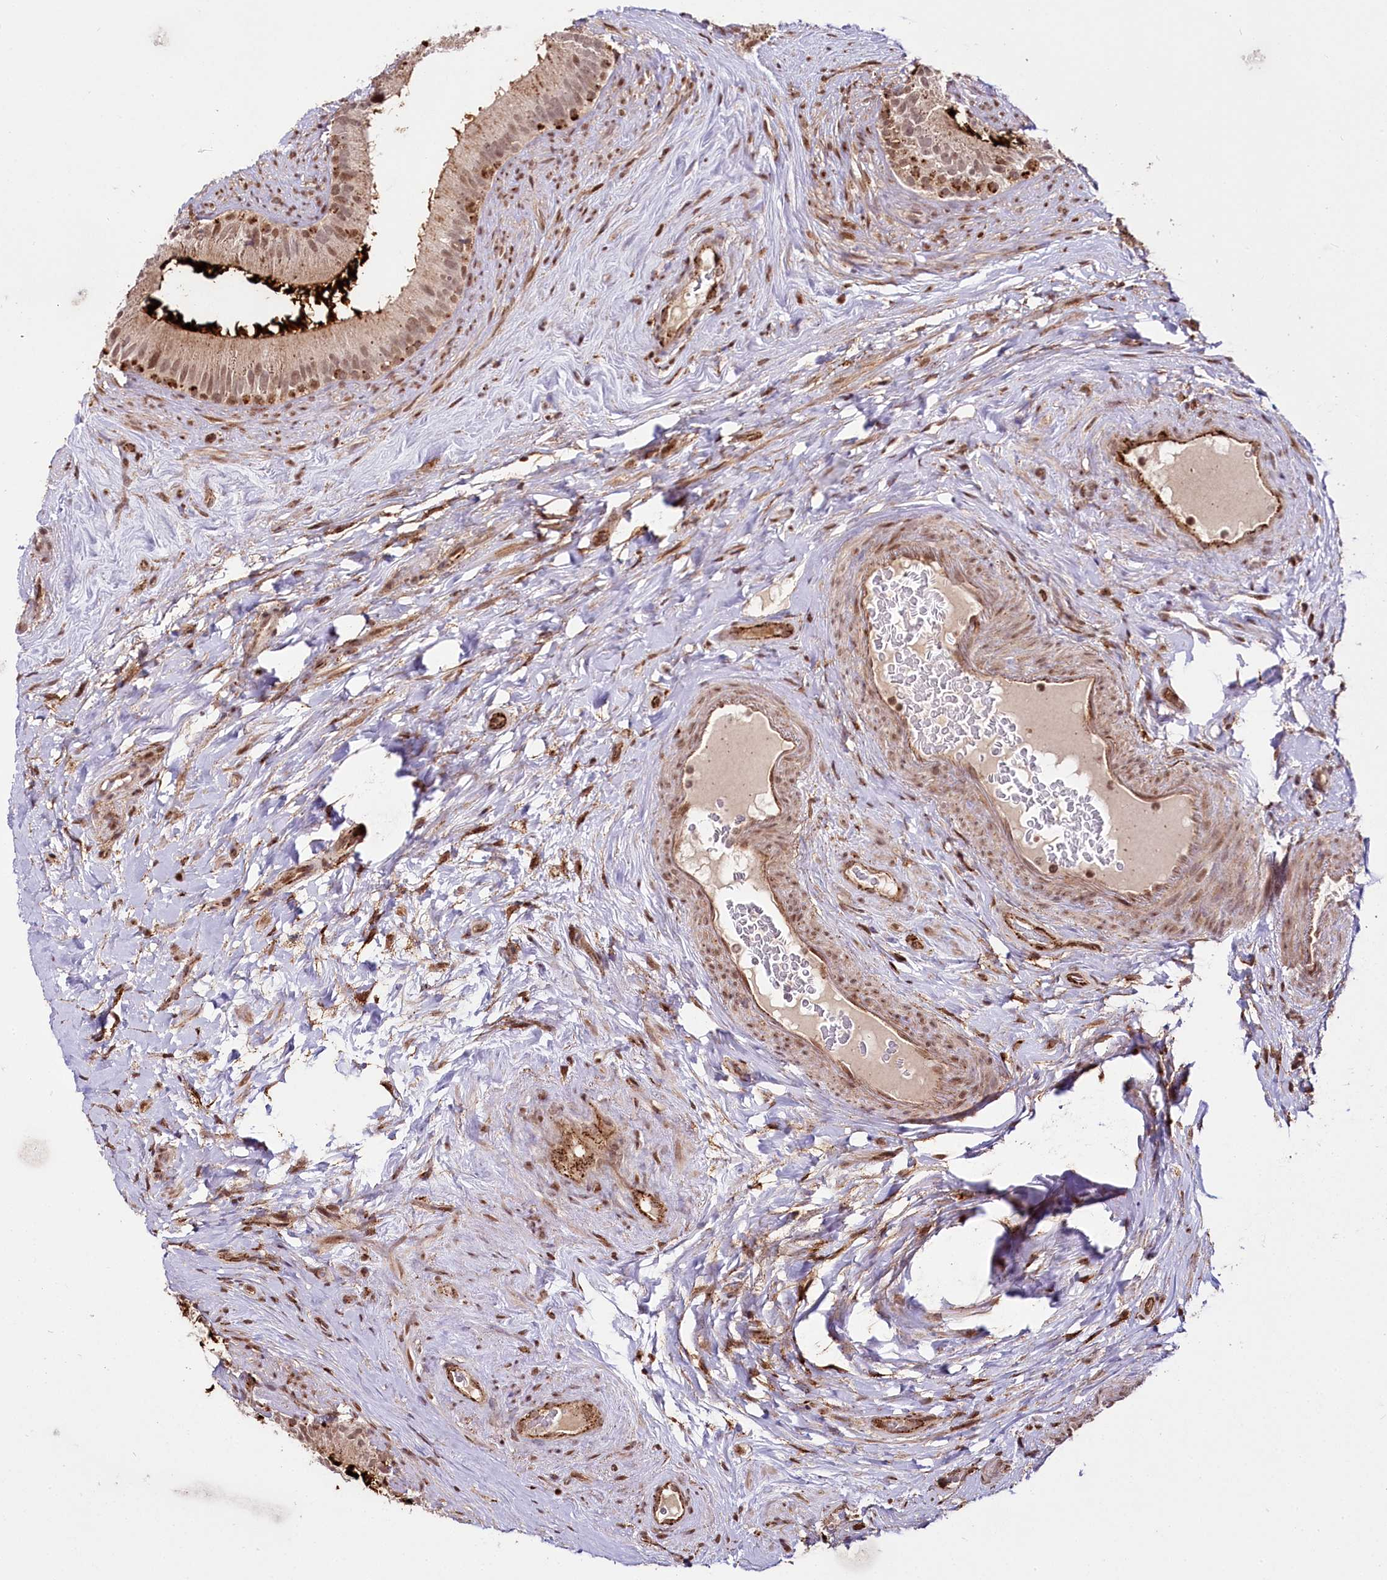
{"staining": {"intensity": "strong", "quantity": "<25%", "location": "cytoplasmic/membranous,nuclear"}, "tissue": "epididymis", "cell_type": "Glandular cells", "image_type": "normal", "snomed": [{"axis": "morphology", "description": "Normal tissue, NOS"}, {"axis": "topography", "description": "Epididymis"}], "caption": "This is an image of IHC staining of benign epididymis, which shows strong staining in the cytoplasmic/membranous,nuclear of glandular cells.", "gene": "HOXC8", "patient": {"sex": "male", "age": 84}}